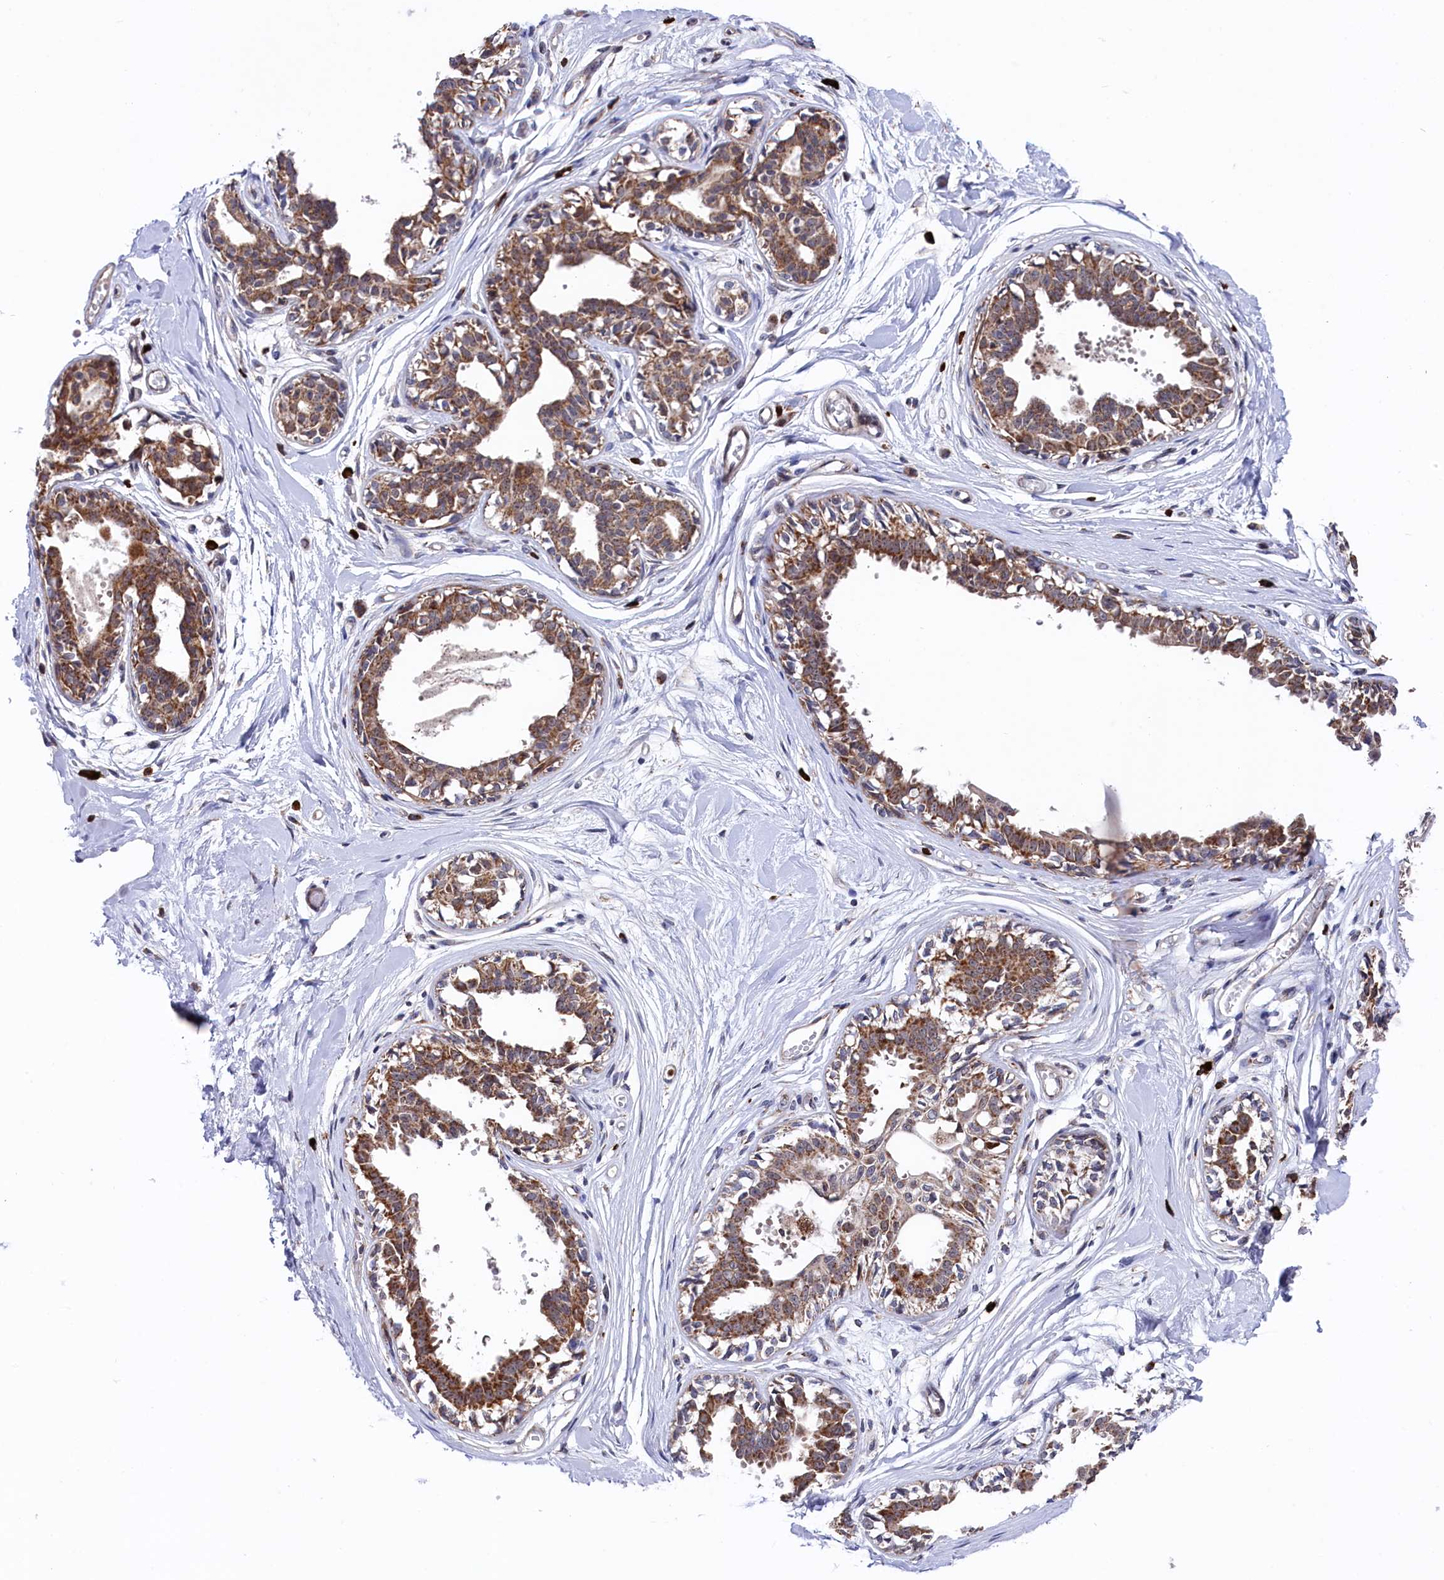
{"staining": {"intensity": "negative", "quantity": "none", "location": "none"}, "tissue": "breast", "cell_type": "Adipocytes", "image_type": "normal", "snomed": [{"axis": "morphology", "description": "Normal tissue, NOS"}, {"axis": "topography", "description": "Breast"}], "caption": "IHC micrograph of unremarkable breast: breast stained with DAB (3,3'-diaminobenzidine) displays no significant protein staining in adipocytes. Nuclei are stained in blue.", "gene": "CHCHD1", "patient": {"sex": "female", "age": 45}}